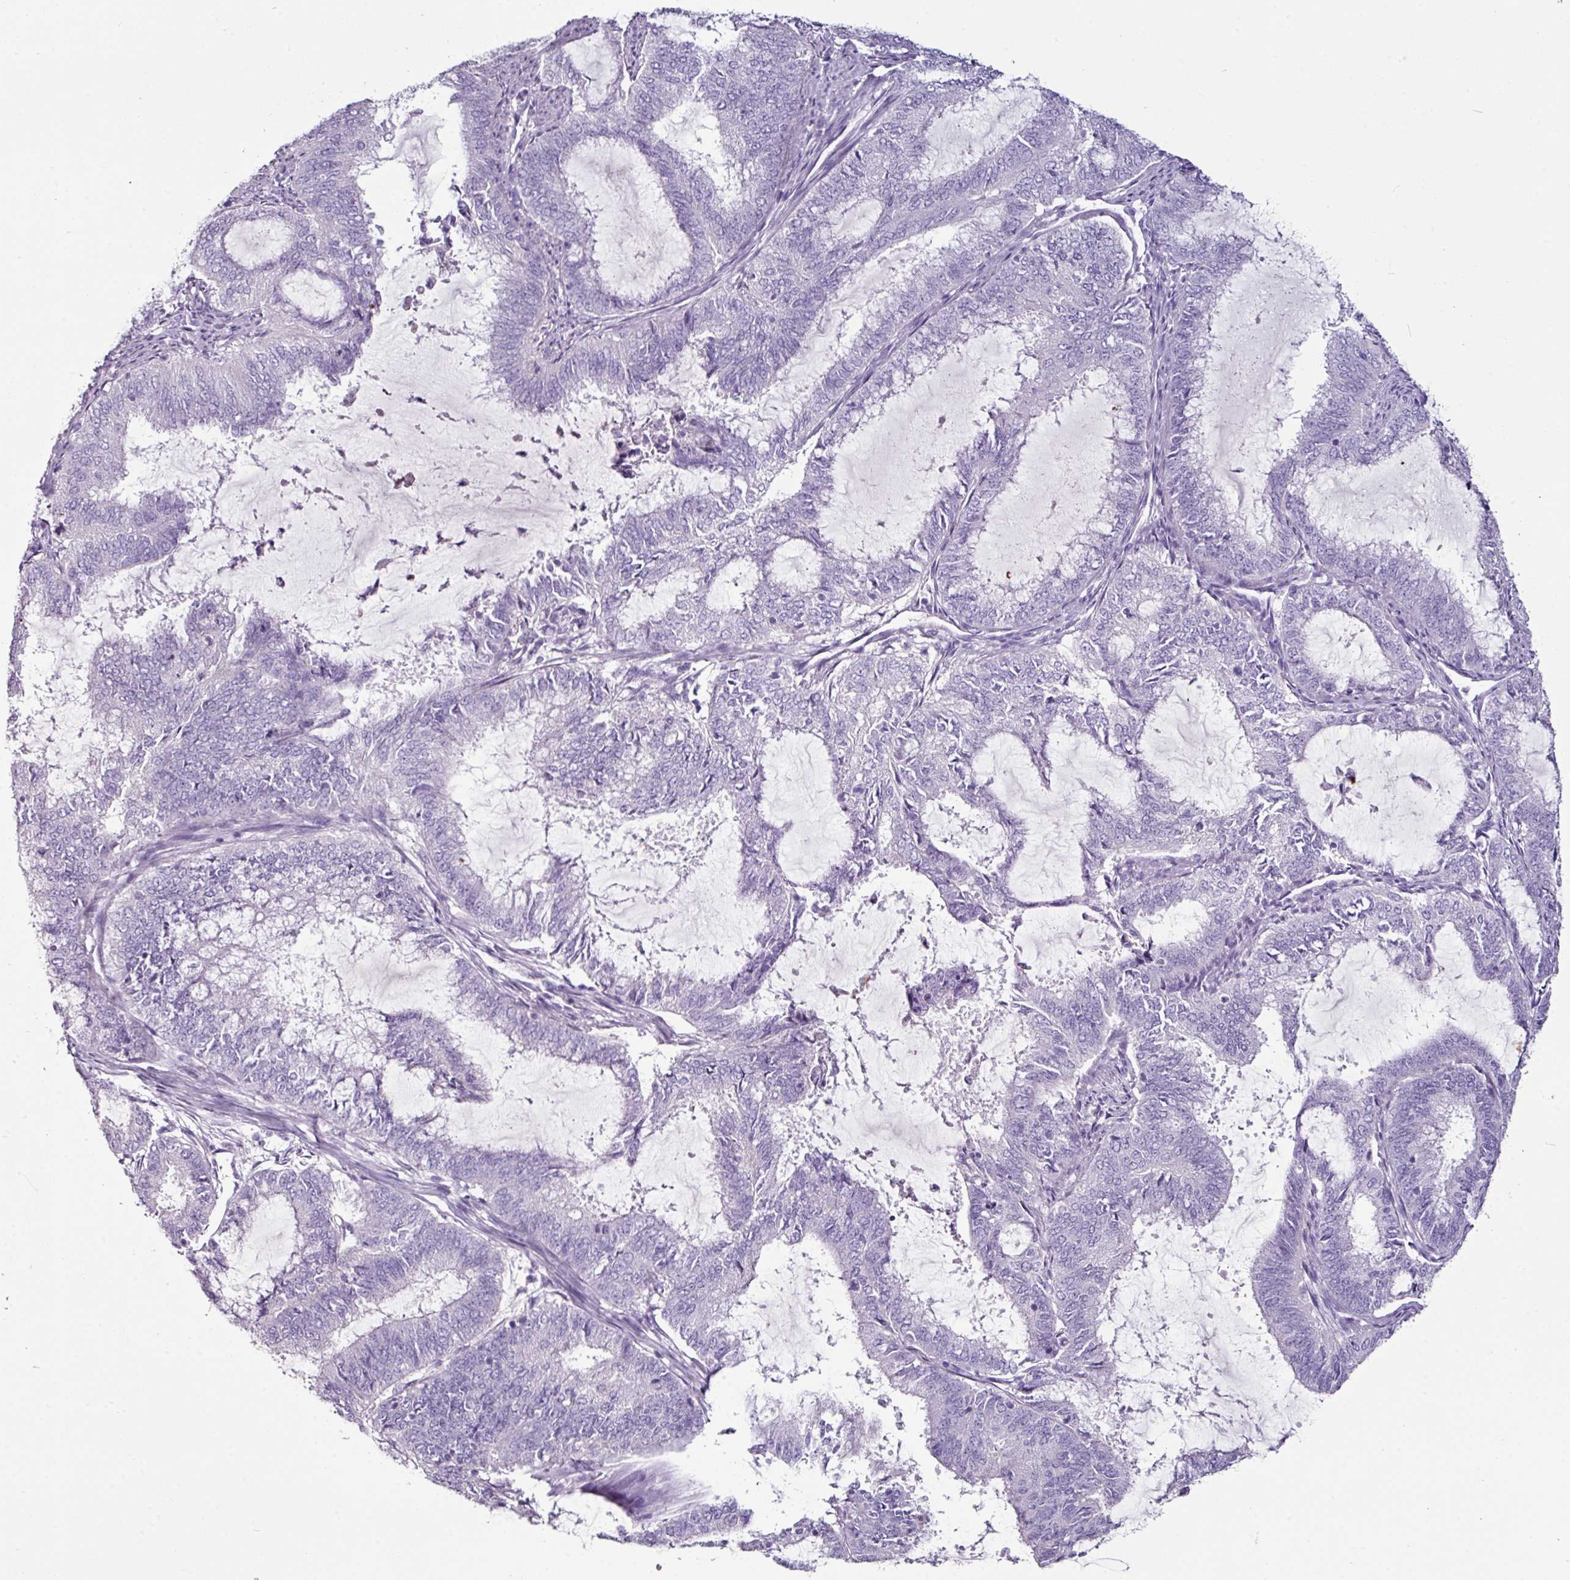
{"staining": {"intensity": "negative", "quantity": "none", "location": "none"}, "tissue": "endometrial cancer", "cell_type": "Tumor cells", "image_type": "cancer", "snomed": [{"axis": "morphology", "description": "Adenocarcinoma, NOS"}, {"axis": "topography", "description": "Endometrium"}], "caption": "A histopathology image of endometrial cancer (adenocarcinoma) stained for a protein demonstrates no brown staining in tumor cells.", "gene": "GLP2R", "patient": {"sex": "female", "age": 51}}